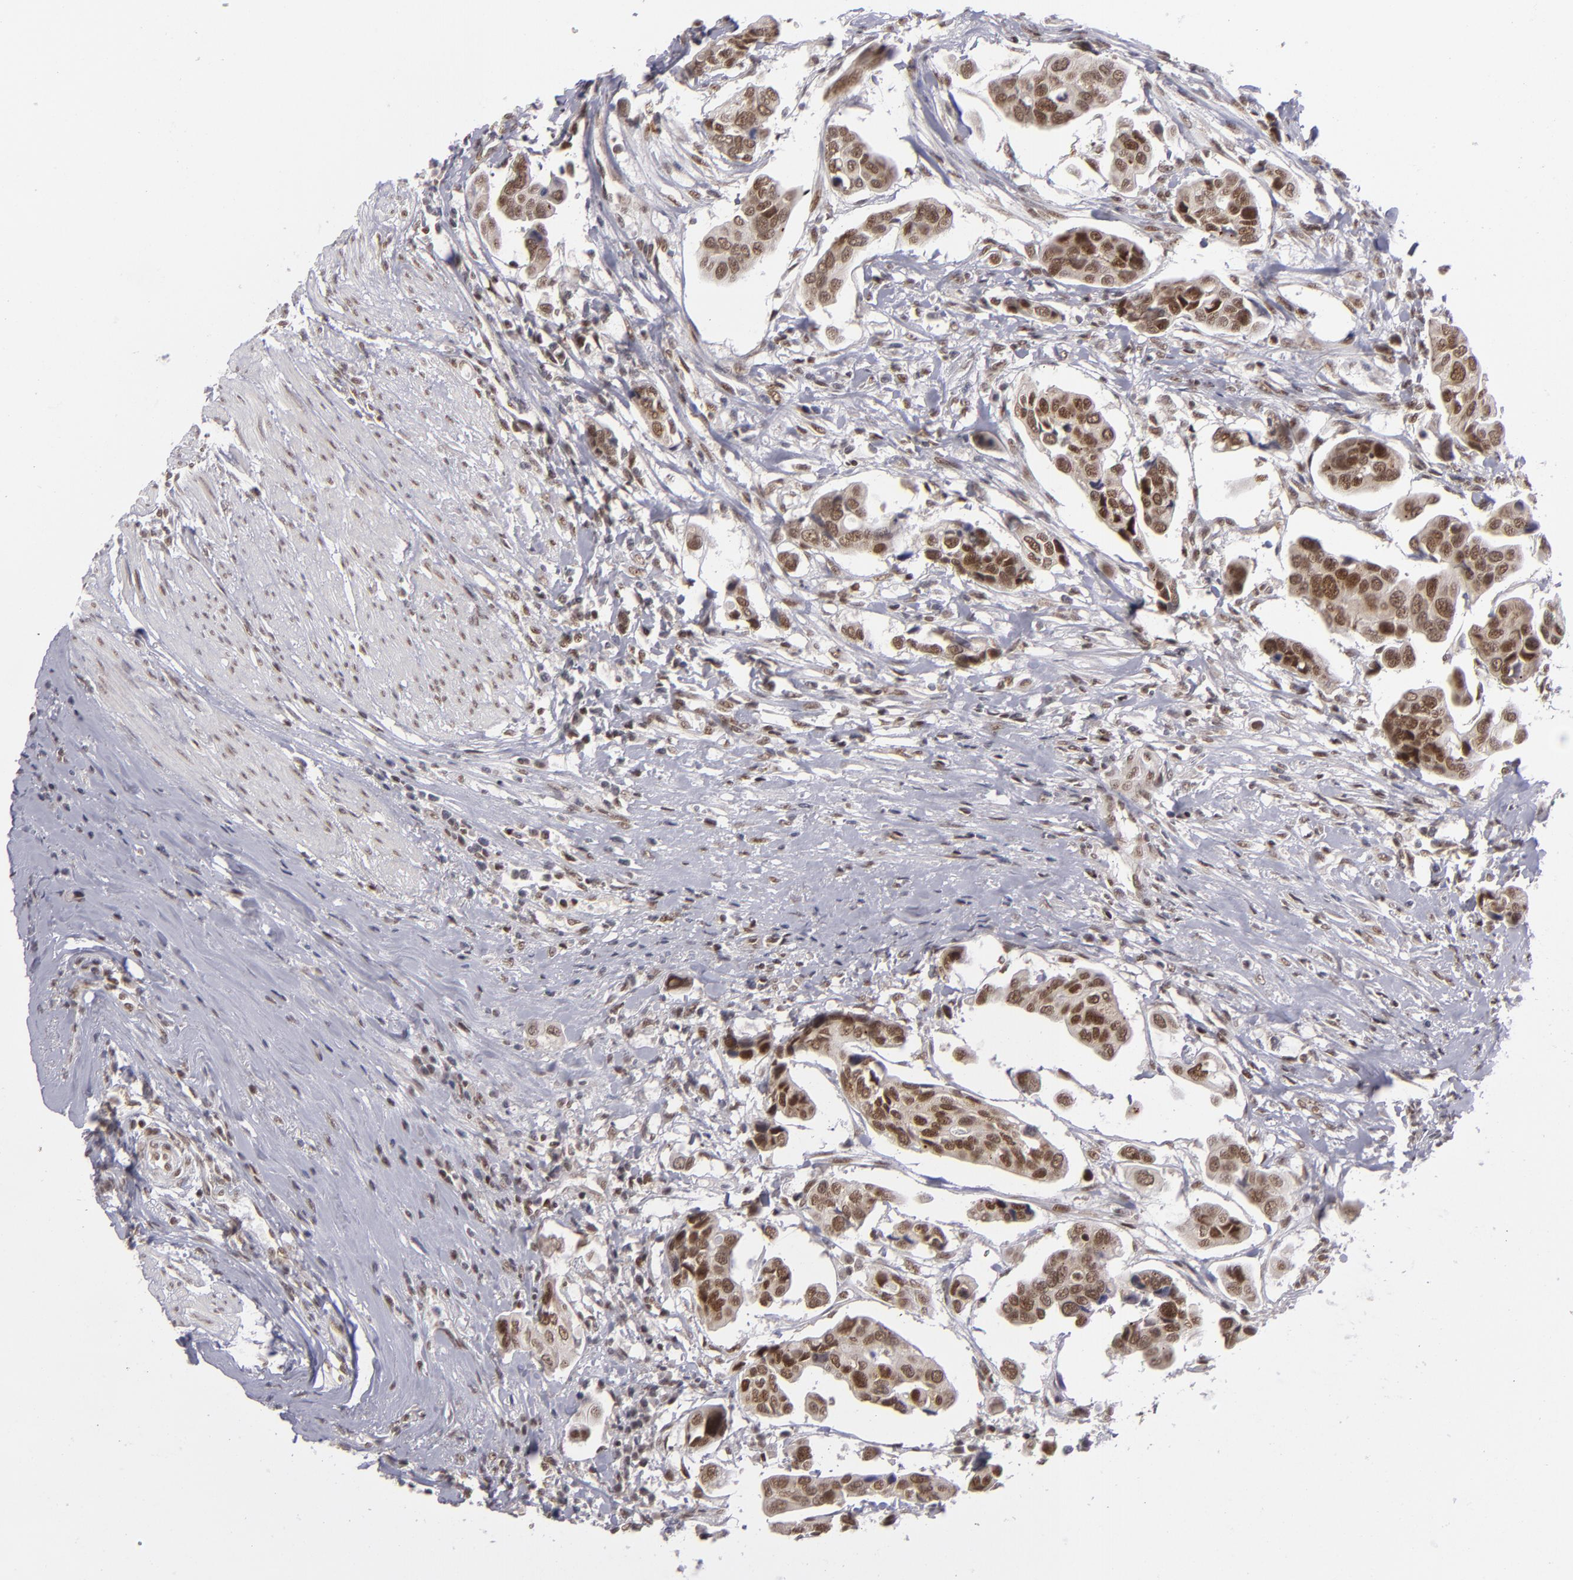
{"staining": {"intensity": "moderate", "quantity": ">75%", "location": "cytoplasmic/membranous,nuclear"}, "tissue": "urothelial cancer", "cell_type": "Tumor cells", "image_type": "cancer", "snomed": [{"axis": "morphology", "description": "Adenocarcinoma, NOS"}, {"axis": "topography", "description": "Urinary bladder"}], "caption": "Protein staining displays moderate cytoplasmic/membranous and nuclear staining in about >75% of tumor cells in adenocarcinoma. (brown staining indicates protein expression, while blue staining denotes nuclei).", "gene": "MLLT3", "patient": {"sex": "male", "age": 61}}